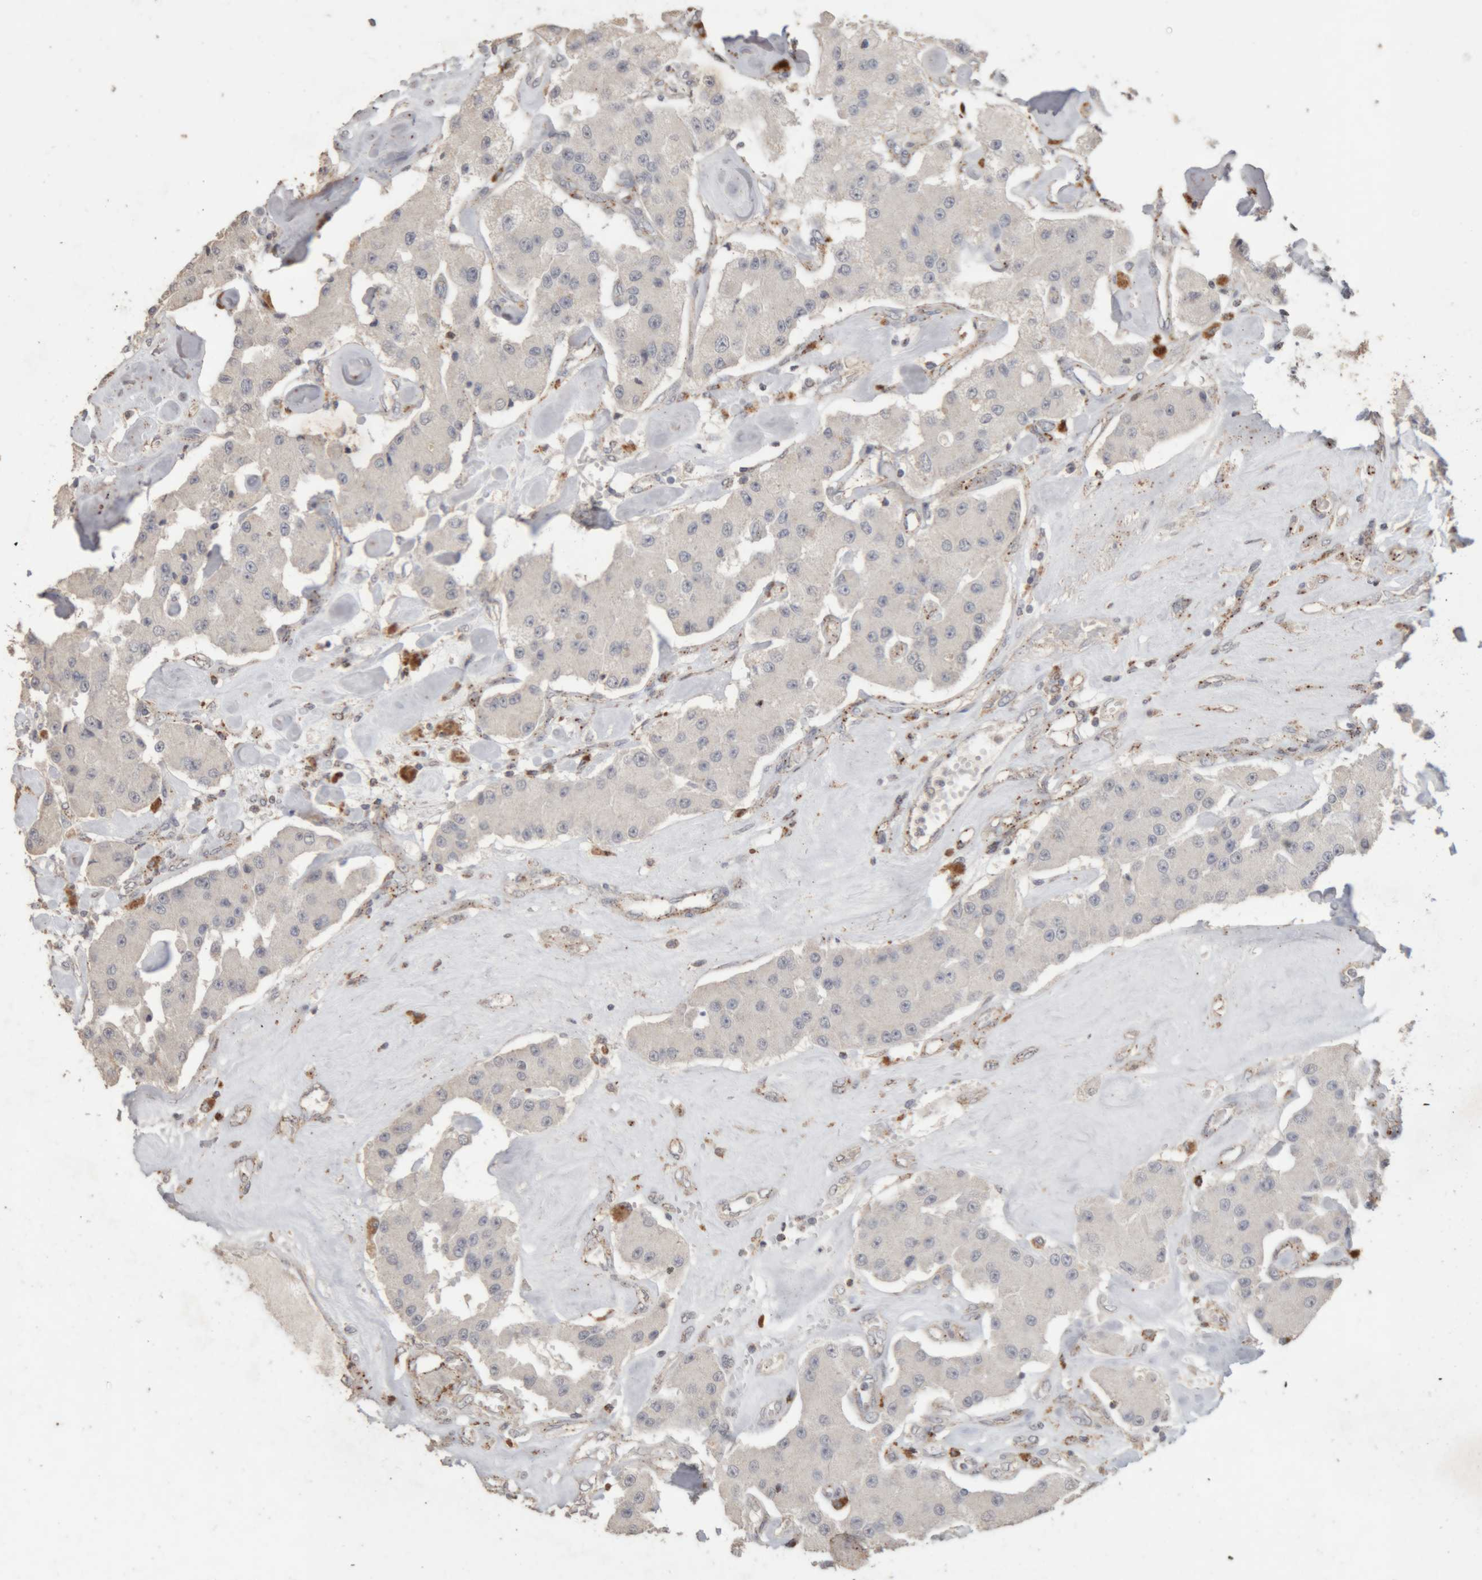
{"staining": {"intensity": "negative", "quantity": "none", "location": "none"}, "tissue": "carcinoid", "cell_type": "Tumor cells", "image_type": "cancer", "snomed": [{"axis": "morphology", "description": "Carcinoid, malignant, NOS"}, {"axis": "topography", "description": "Pancreas"}], "caption": "An IHC micrograph of malignant carcinoid is shown. There is no staining in tumor cells of malignant carcinoid.", "gene": "ARSA", "patient": {"sex": "male", "age": 41}}